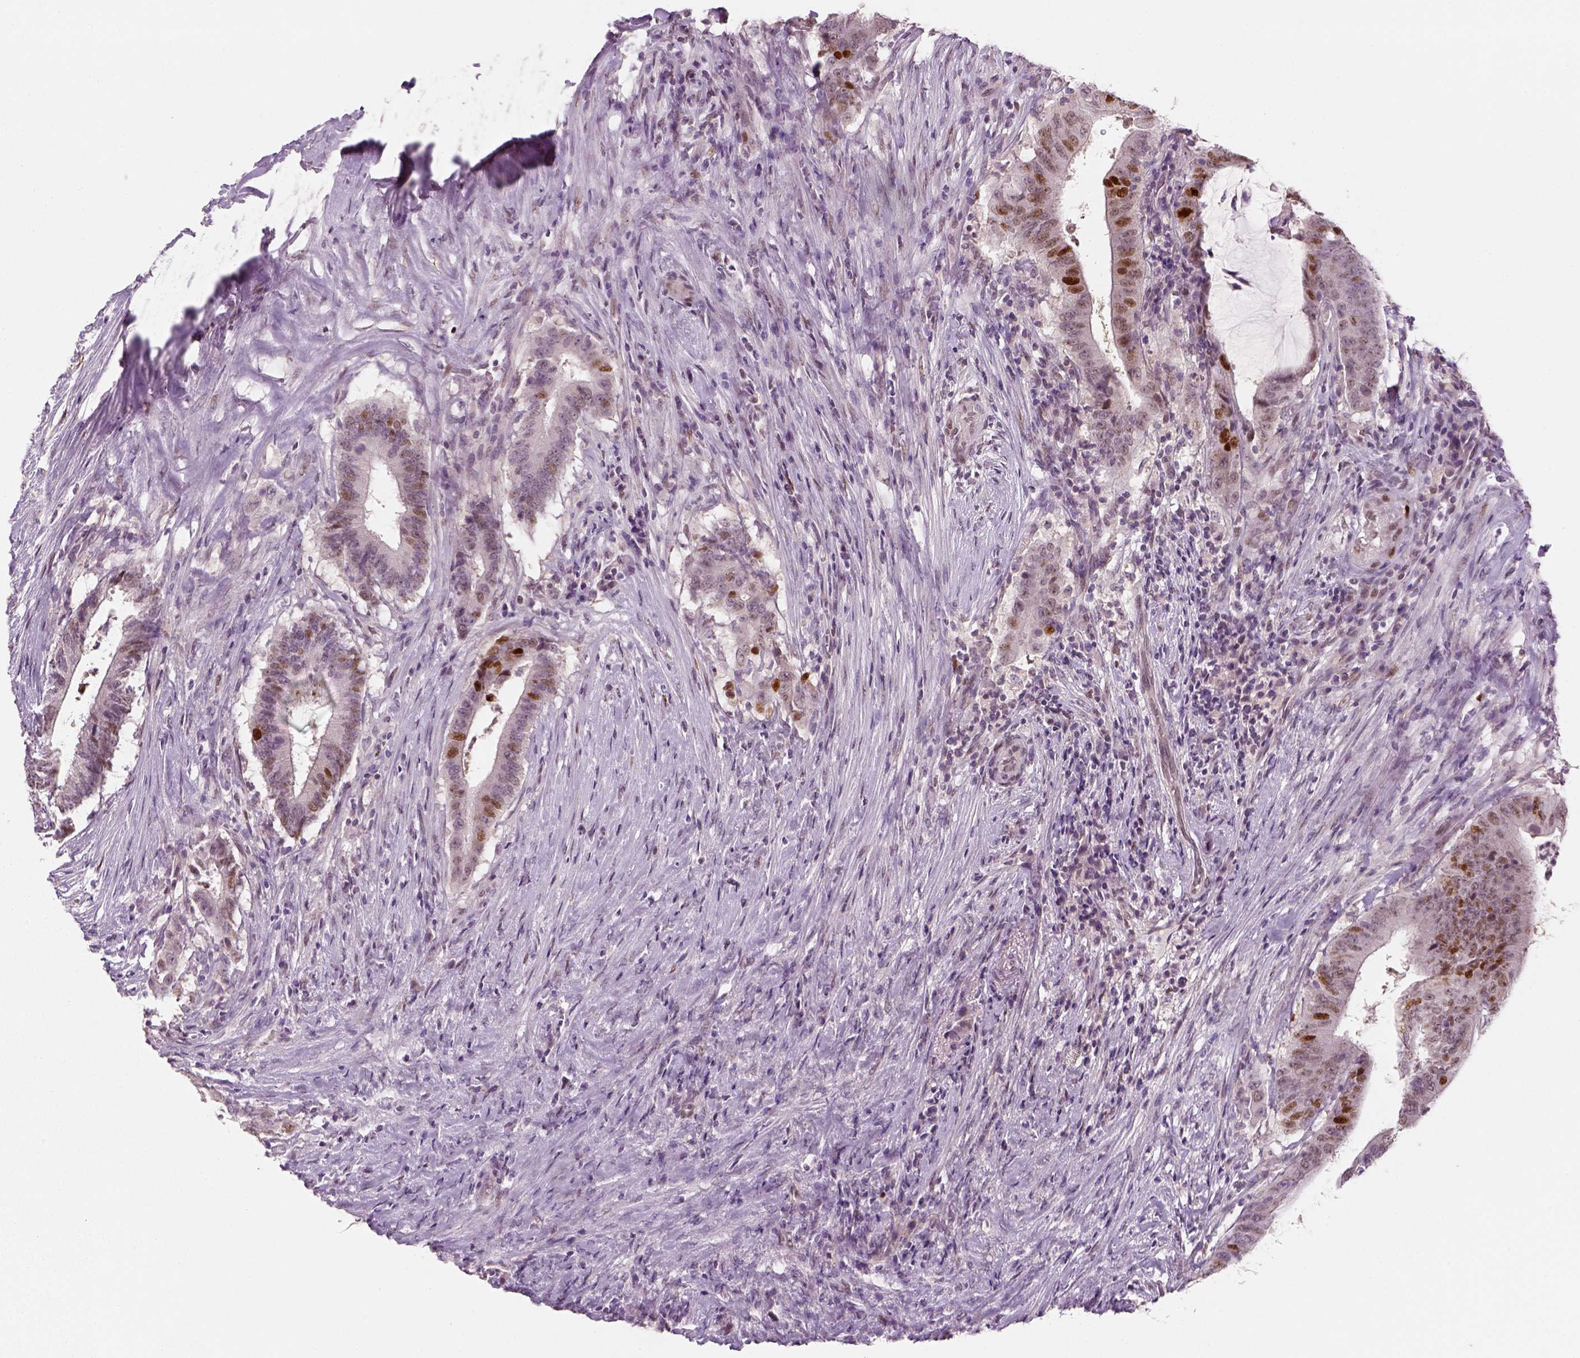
{"staining": {"intensity": "strong", "quantity": "<25%", "location": "nuclear"}, "tissue": "colorectal cancer", "cell_type": "Tumor cells", "image_type": "cancer", "snomed": [{"axis": "morphology", "description": "Adenocarcinoma, NOS"}, {"axis": "topography", "description": "Colon"}], "caption": "A brown stain shows strong nuclear staining of a protein in colorectal adenocarcinoma tumor cells.", "gene": "TP53", "patient": {"sex": "female", "age": 43}}